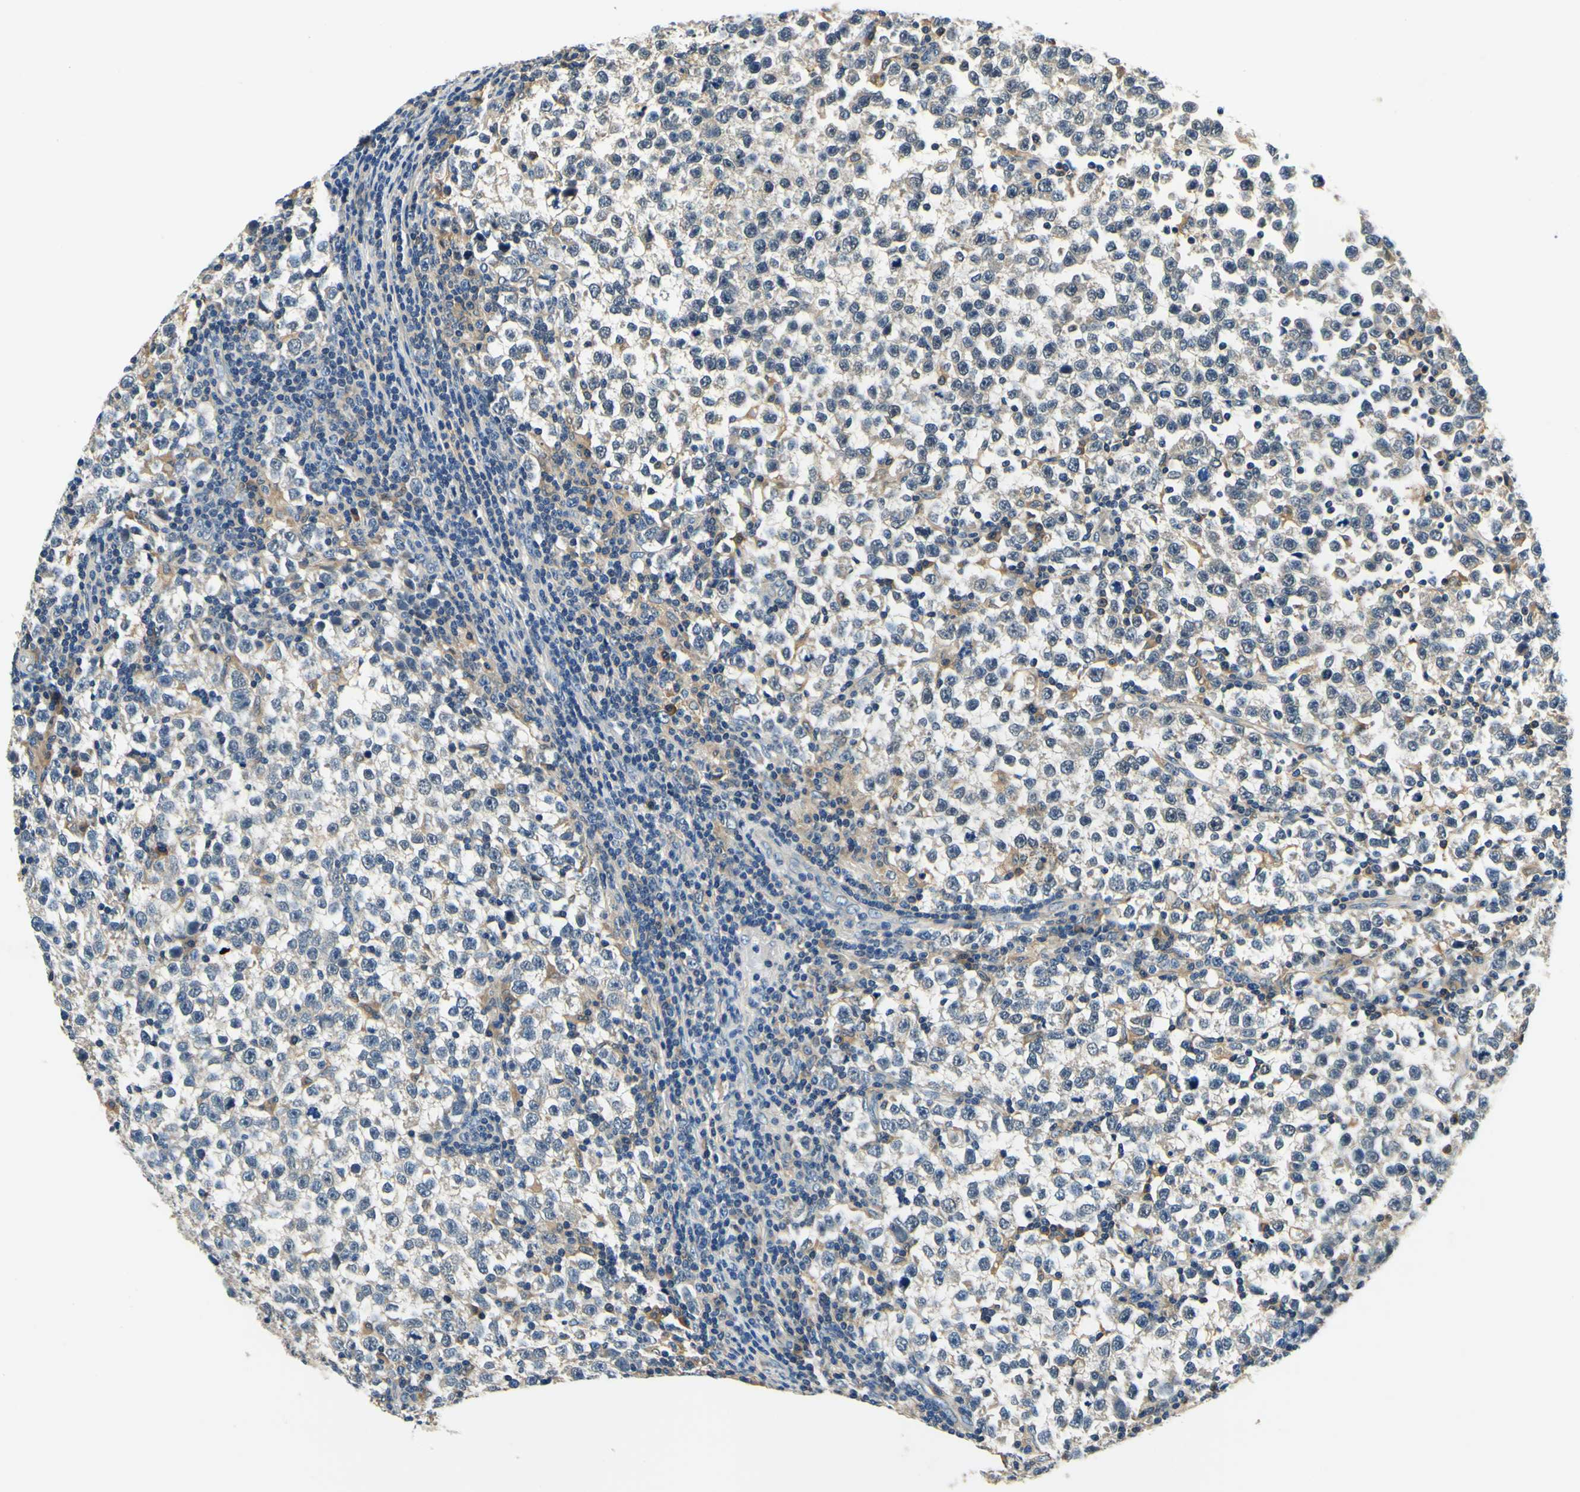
{"staining": {"intensity": "weak", "quantity": "<25%", "location": "cytoplasmic/membranous"}, "tissue": "testis cancer", "cell_type": "Tumor cells", "image_type": "cancer", "snomed": [{"axis": "morphology", "description": "Seminoma, NOS"}, {"axis": "topography", "description": "Testis"}], "caption": "Protein analysis of testis cancer displays no significant positivity in tumor cells.", "gene": "PLA2G4A", "patient": {"sex": "male", "age": 43}}